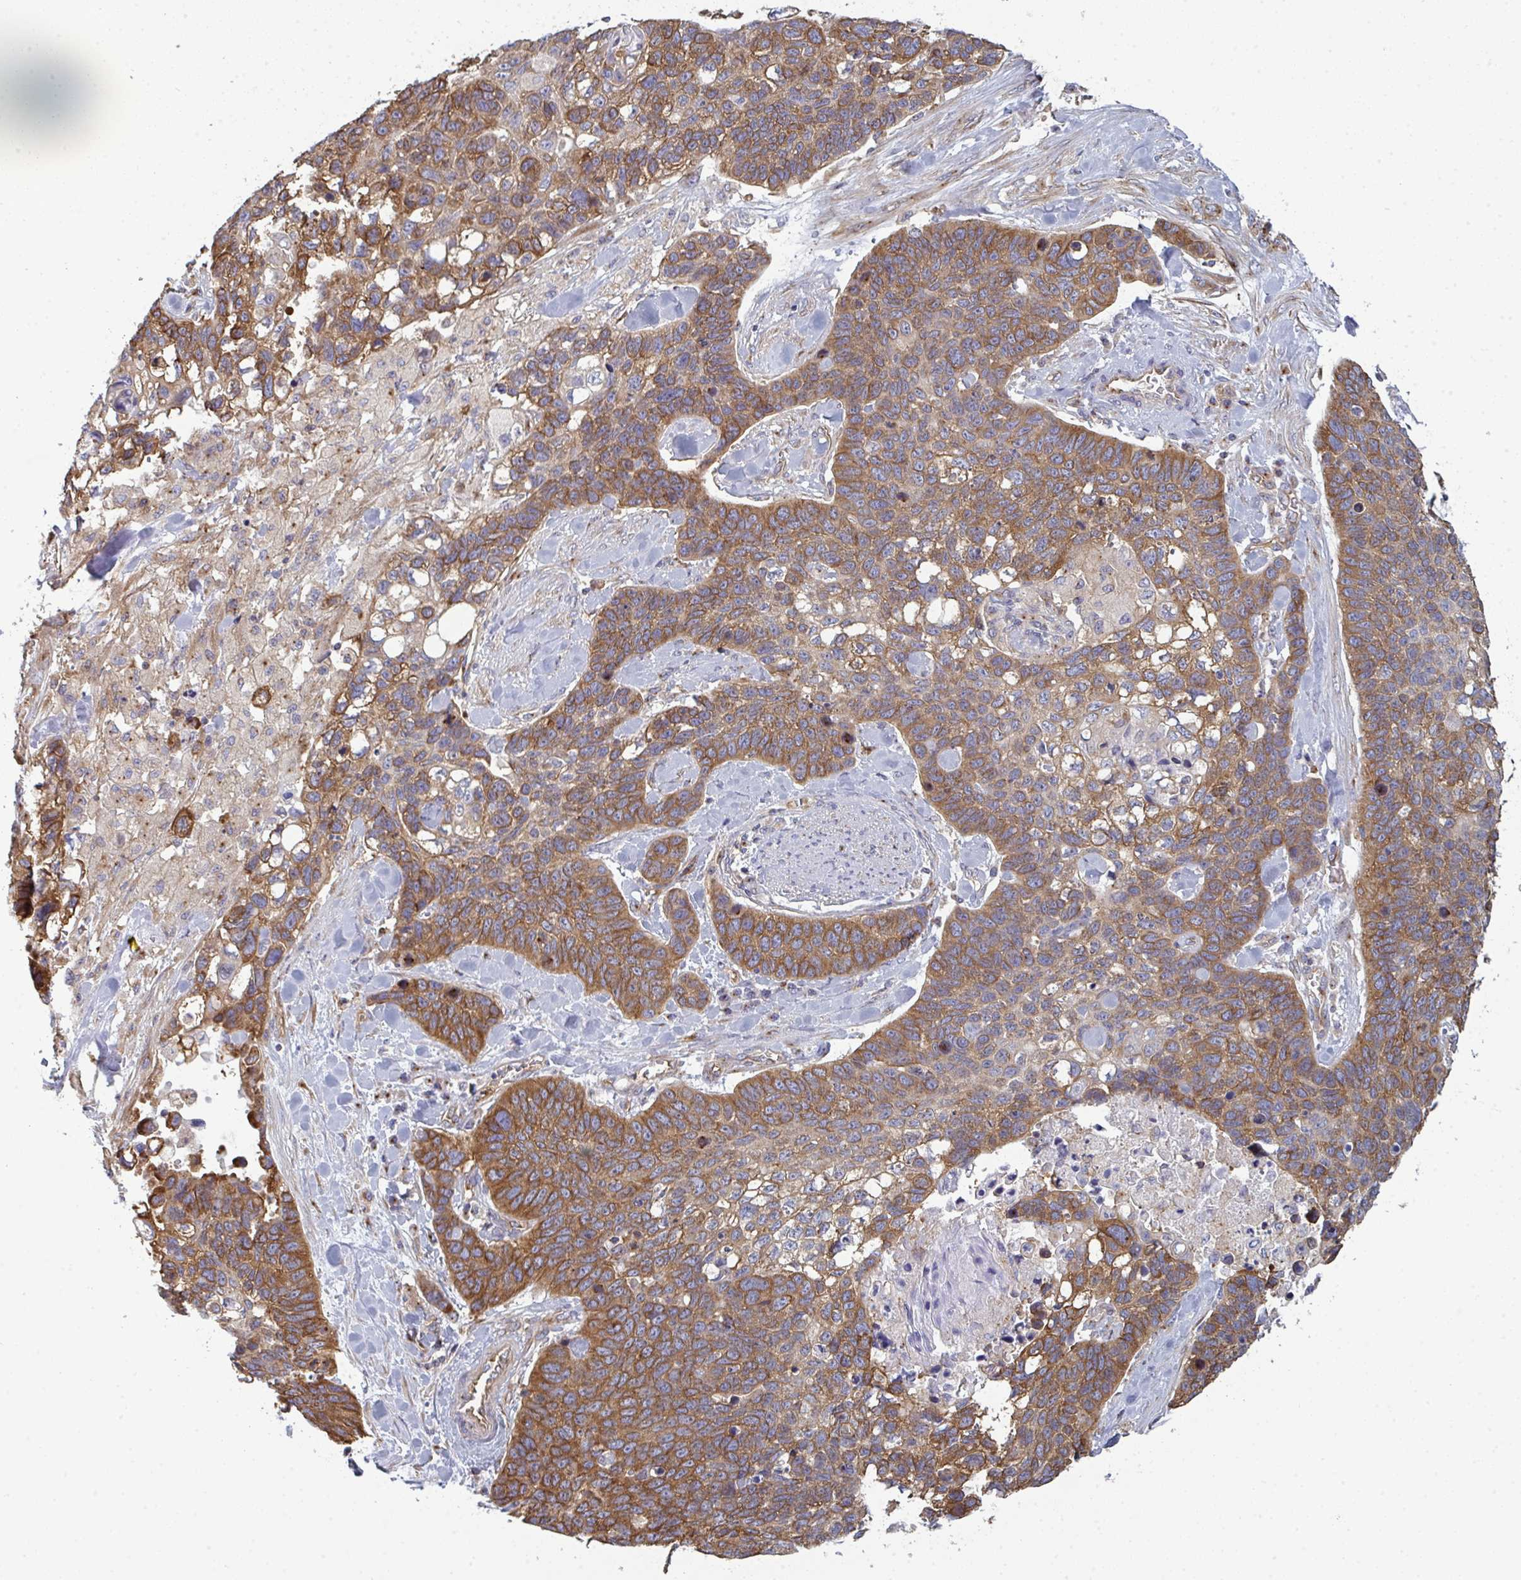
{"staining": {"intensity": "moderate", "quantity": ">75%", "location": "cytoplasmic/membranous"}, "tissue": "lung cancer", "cell_type": "Tumor cells", "image_type": "cancer", "snomed": [{"axis": "morphology", "description": "Squamous cell carcinoma, NOS"}, {"axis": "topography", "description": "Lung"}], "caption": "This is an image of immunohistochemistry staining of lung cancer (squamous cell carcinoma), which shows moderate expression in the cytoplasmic/membranous of tumor cells.", "gene": "DYNC1I2", "patient": {"sex": "male", "age": 62}}